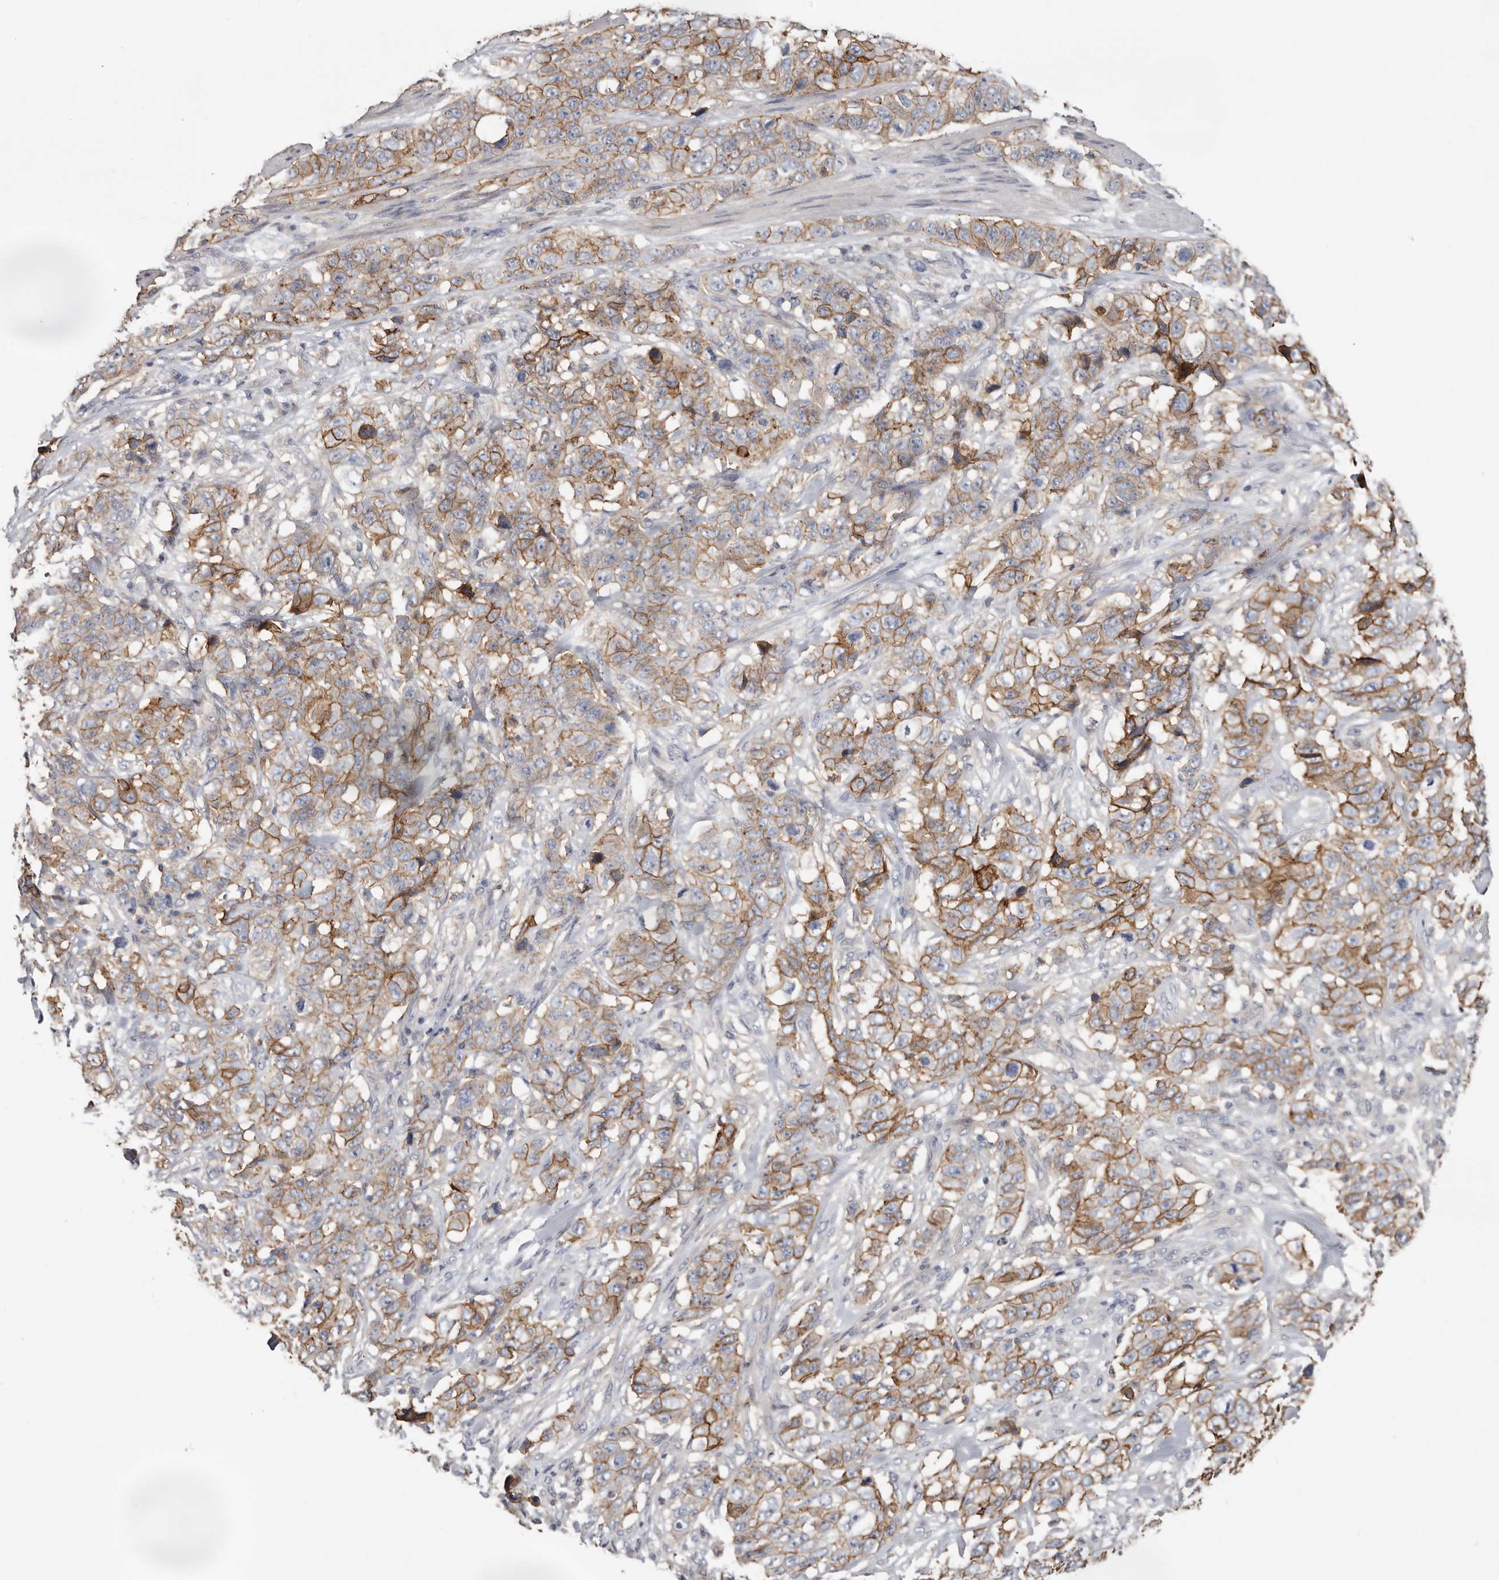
{"staining": {"intensity": "moderate", "quantity": ">75%", "location": "cytoplasmic/membranous"}, "tissue": "stomach cancer", "cell_type": "Tumor cells", "image_type": "cancer", "snomed": [{"axis": "morphology", "description": "Adenocarcinoma, NOS"}, {"axis": "topography", "description": "Stomach"}], "caption": "IHC of stomach cancer displays medium levels of moderate cytoplasmic/membranous expression in approximately >75% of tumor cells.", "gene": "S100A14", "patient": {"sex": "male", "age": 48}}